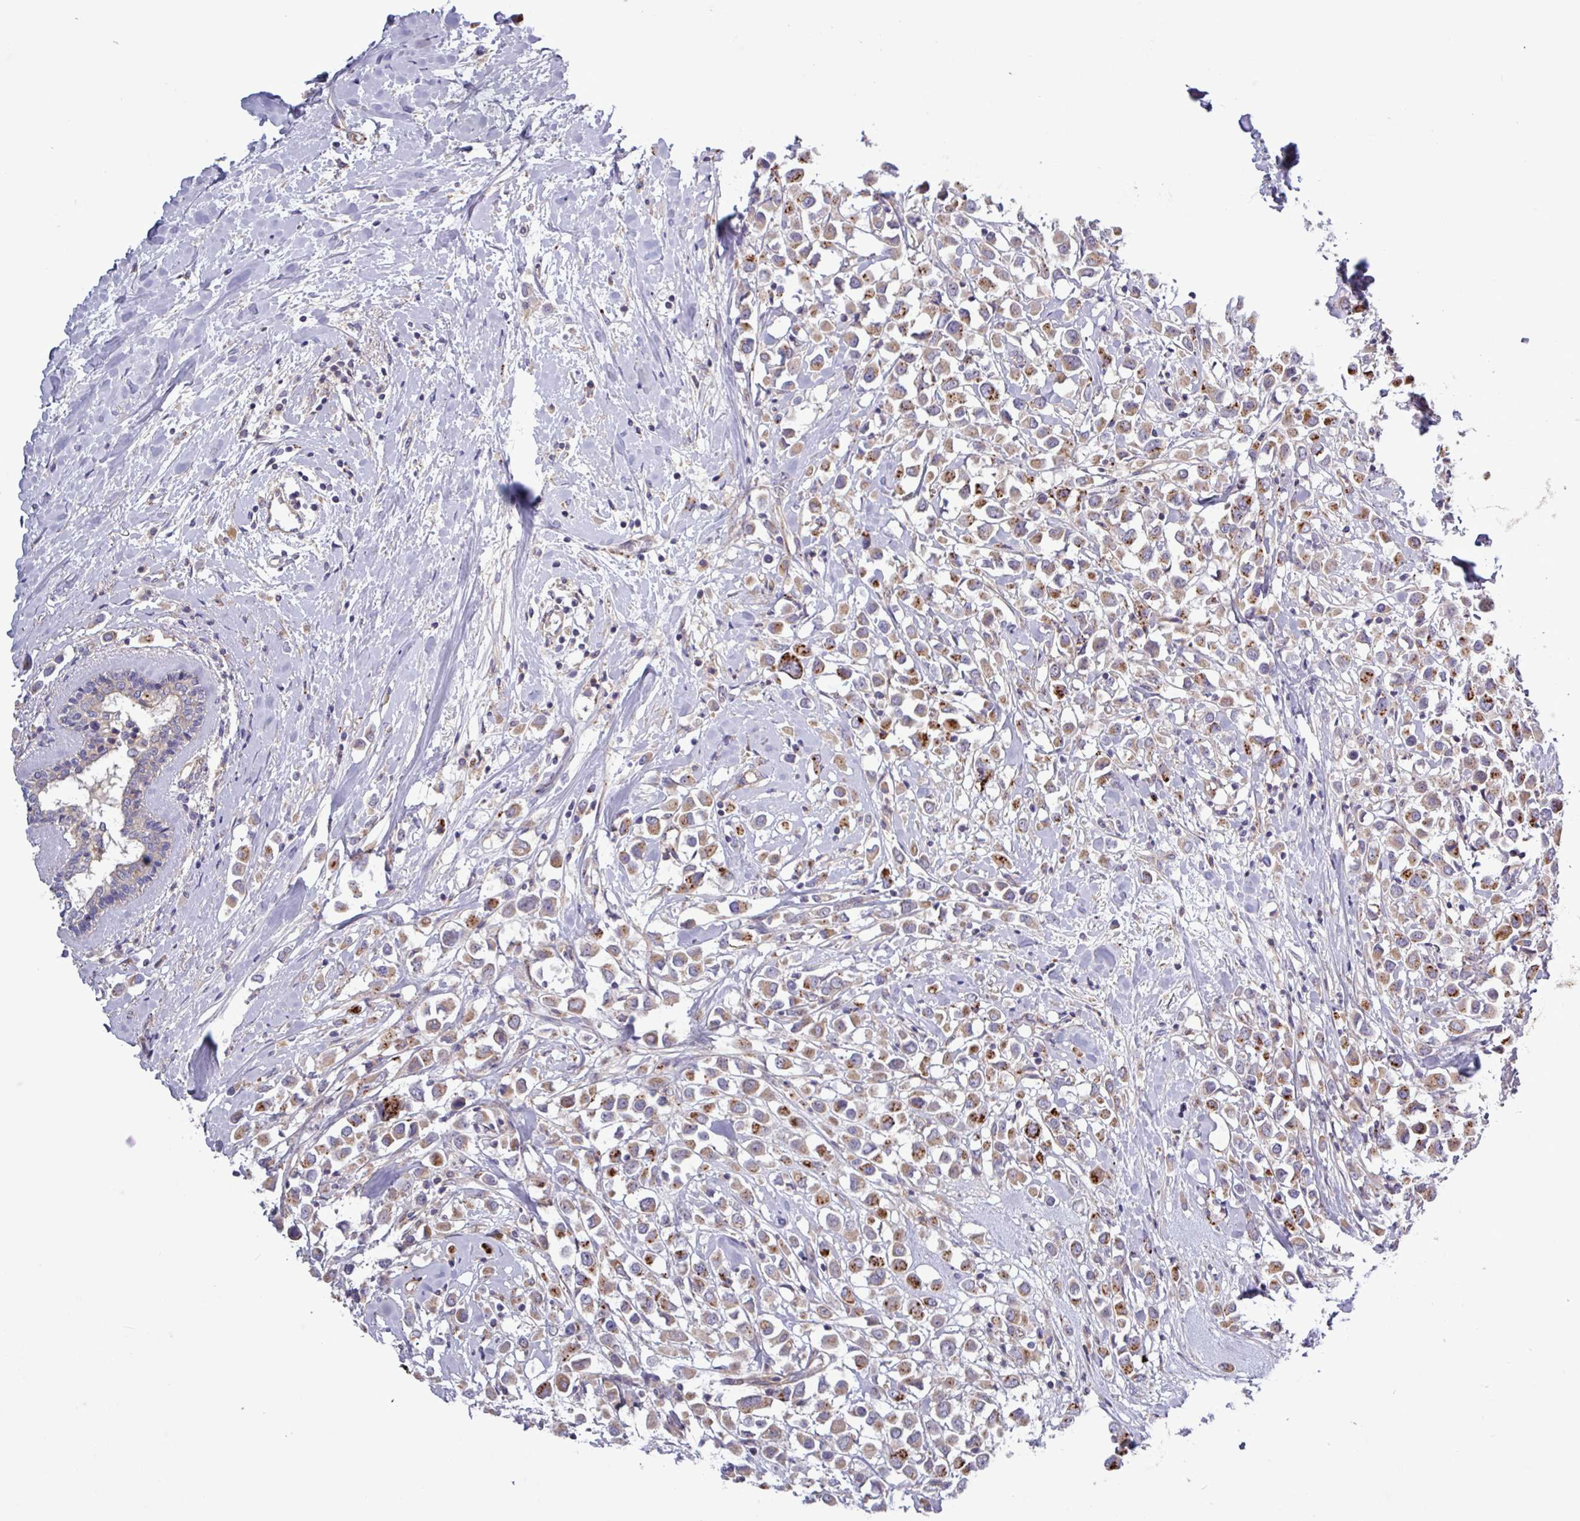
{"staining": {"intensity": "moderate", "quantity": "<25%", "location": "cytoplasmic/membranous"}, "tissue": "breast cancer", "cell_type": "Tumor cells", "image_type": "cancer", "snomed": [{"axis": "morphology", "description": "Duct carcinoma"}, {"axis": "topography", "description": "Breast"}], "caption": "DAB (3,3'-diaminobenzidine) immunohistochemical staining of human breast cancer demonstrates moderate cytoplasmic/membranous protein positivity in approximately <25% of tumor cells. Immunohistochemistry stains the protein in brown and the nuclei are stained blue.", "gene": "PLIN2", "patient": {"sex": "female", "age": 87}}